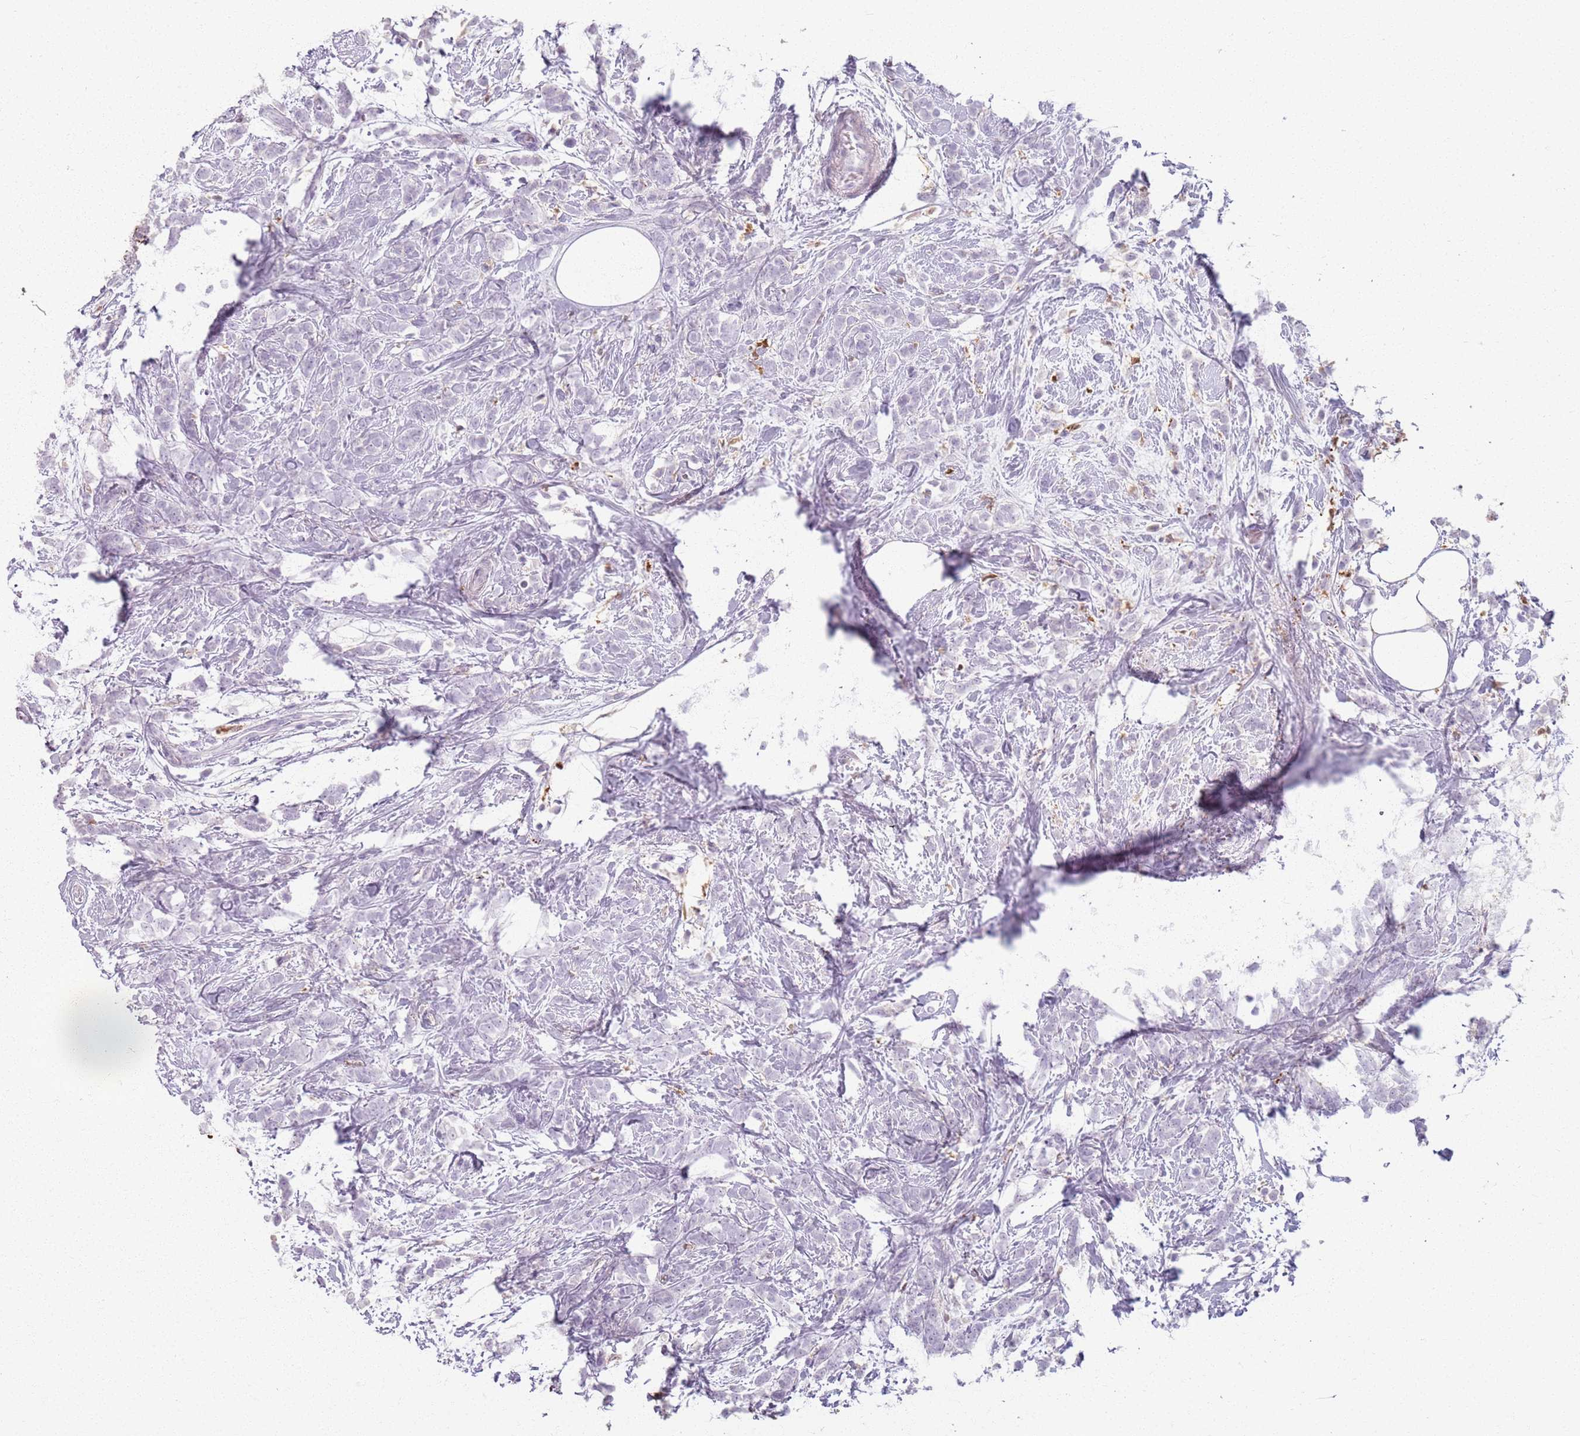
{"staining": {"intensity": "negative", "quantity": "none", "location": "none"}, "tissue": "breast cancer", "cell_type": "Tumor cells", "image_type": "cancer", "snomed": [{"axis": "morphology", "description": "Lobular carcinoma"}, {"axis": "topography", "description": "Breast"}], "caption": "An immunohistochemistry image of breast cancer is shown. There is no staining in tumor cells of breast cancer. (DAB immunohistochemistry (IHC) visualized using brightfield microscopy, high magnification).", "gene": "GDPGP1", "patient": {"sex": "female", "age": 58}}